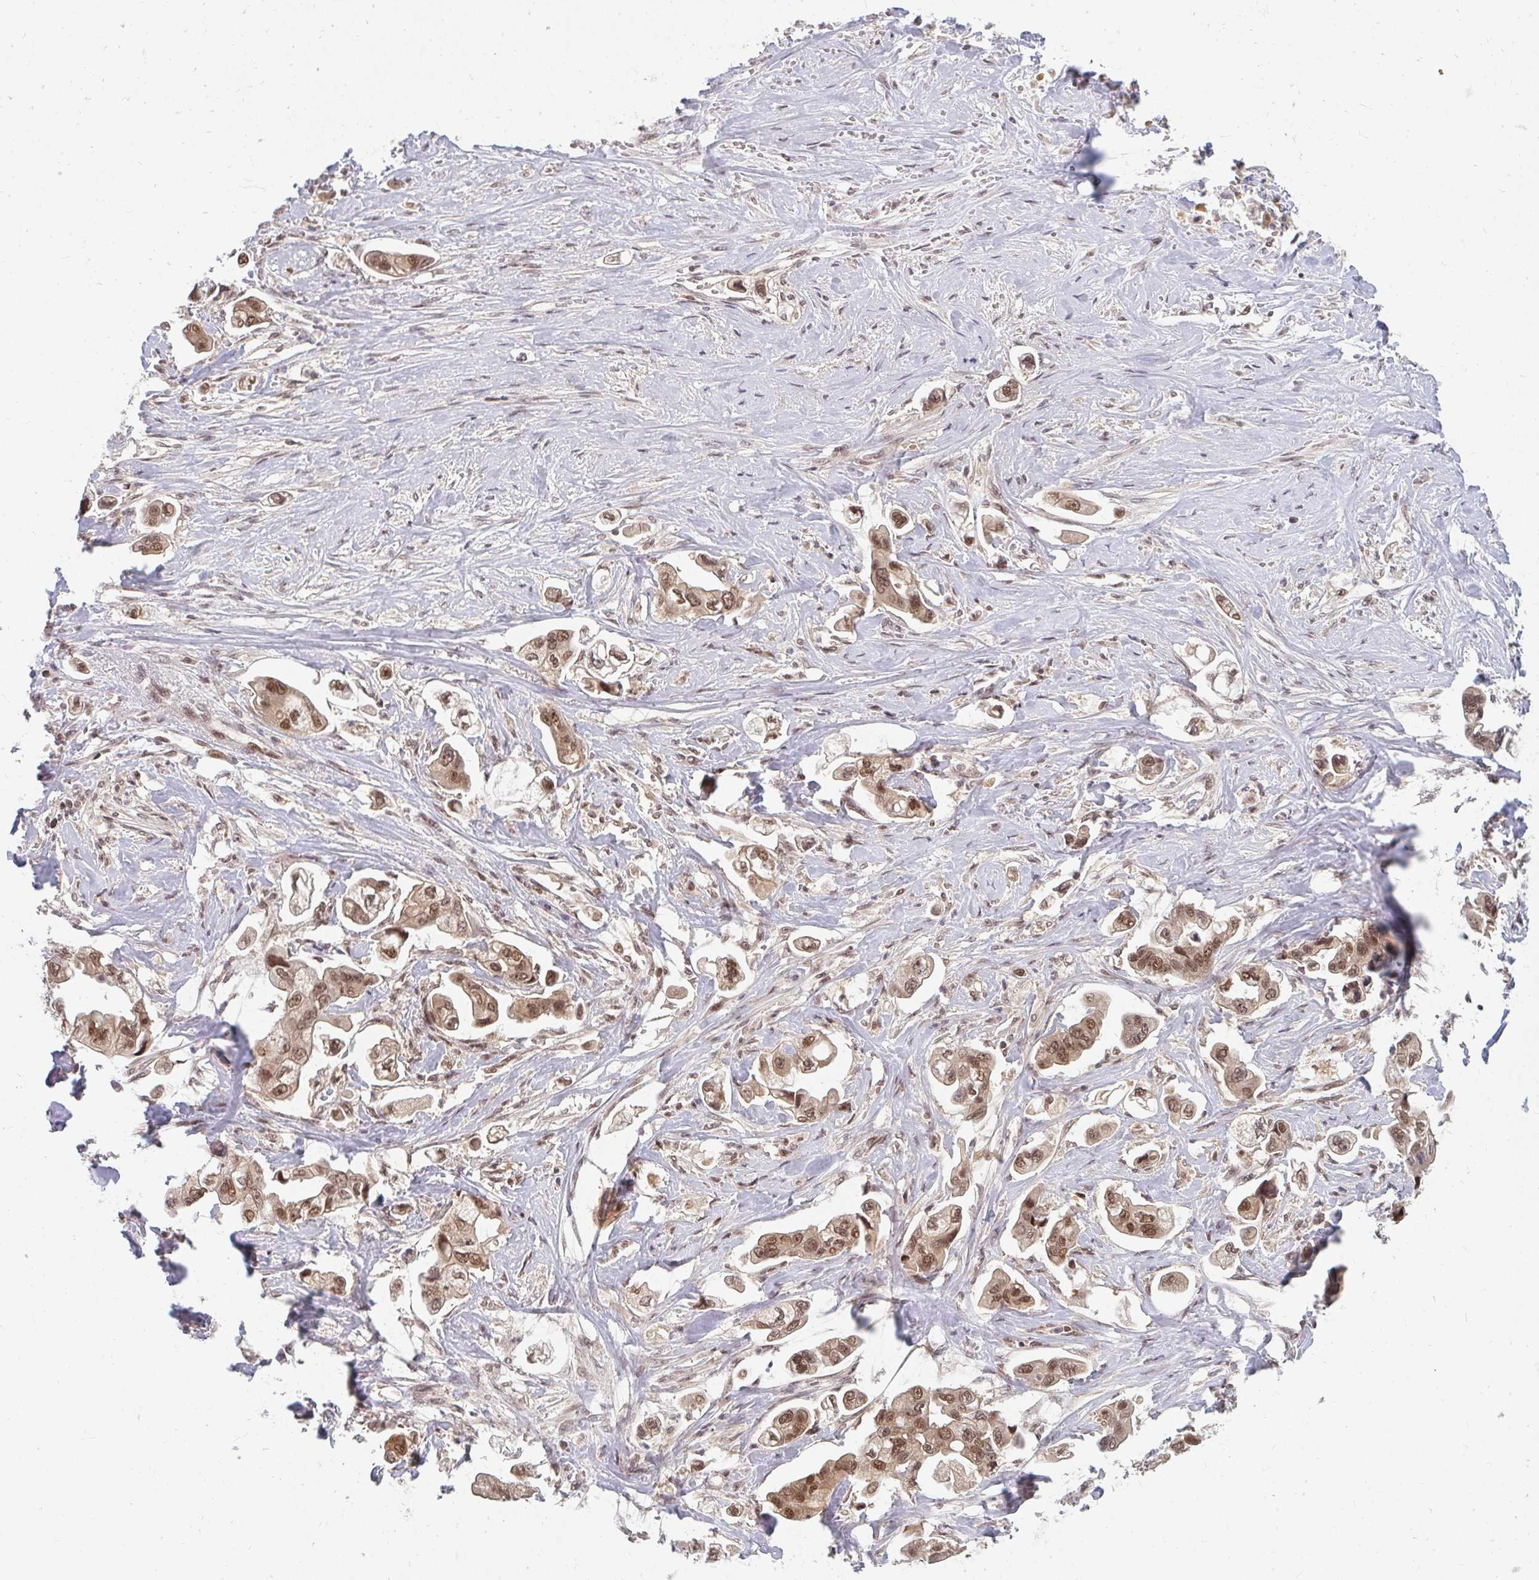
{"staining": {"intensity": "moderate", "quantity": ">75%", "location": "nuclear"}, "tissue": "stomach cancer", "cell_type": "Tumor cells", "image_type": "cancer", "snomed": [{"axis": "morphology", "description": "Adenocarcinoma, NOS"}, {"axis": "topography", "description": "Stomach"}], "caption": "Immunohistochemistry (IHC) (DAB (3,3'-diaminobenzidine)) staining of stomach cancer (adenocarcinoma) reveals moderate nuclear protein expression in approximately >75% of tumor cells.", "gene": "GTF3C6", "patient": {"sex": "male", "age": 62}}